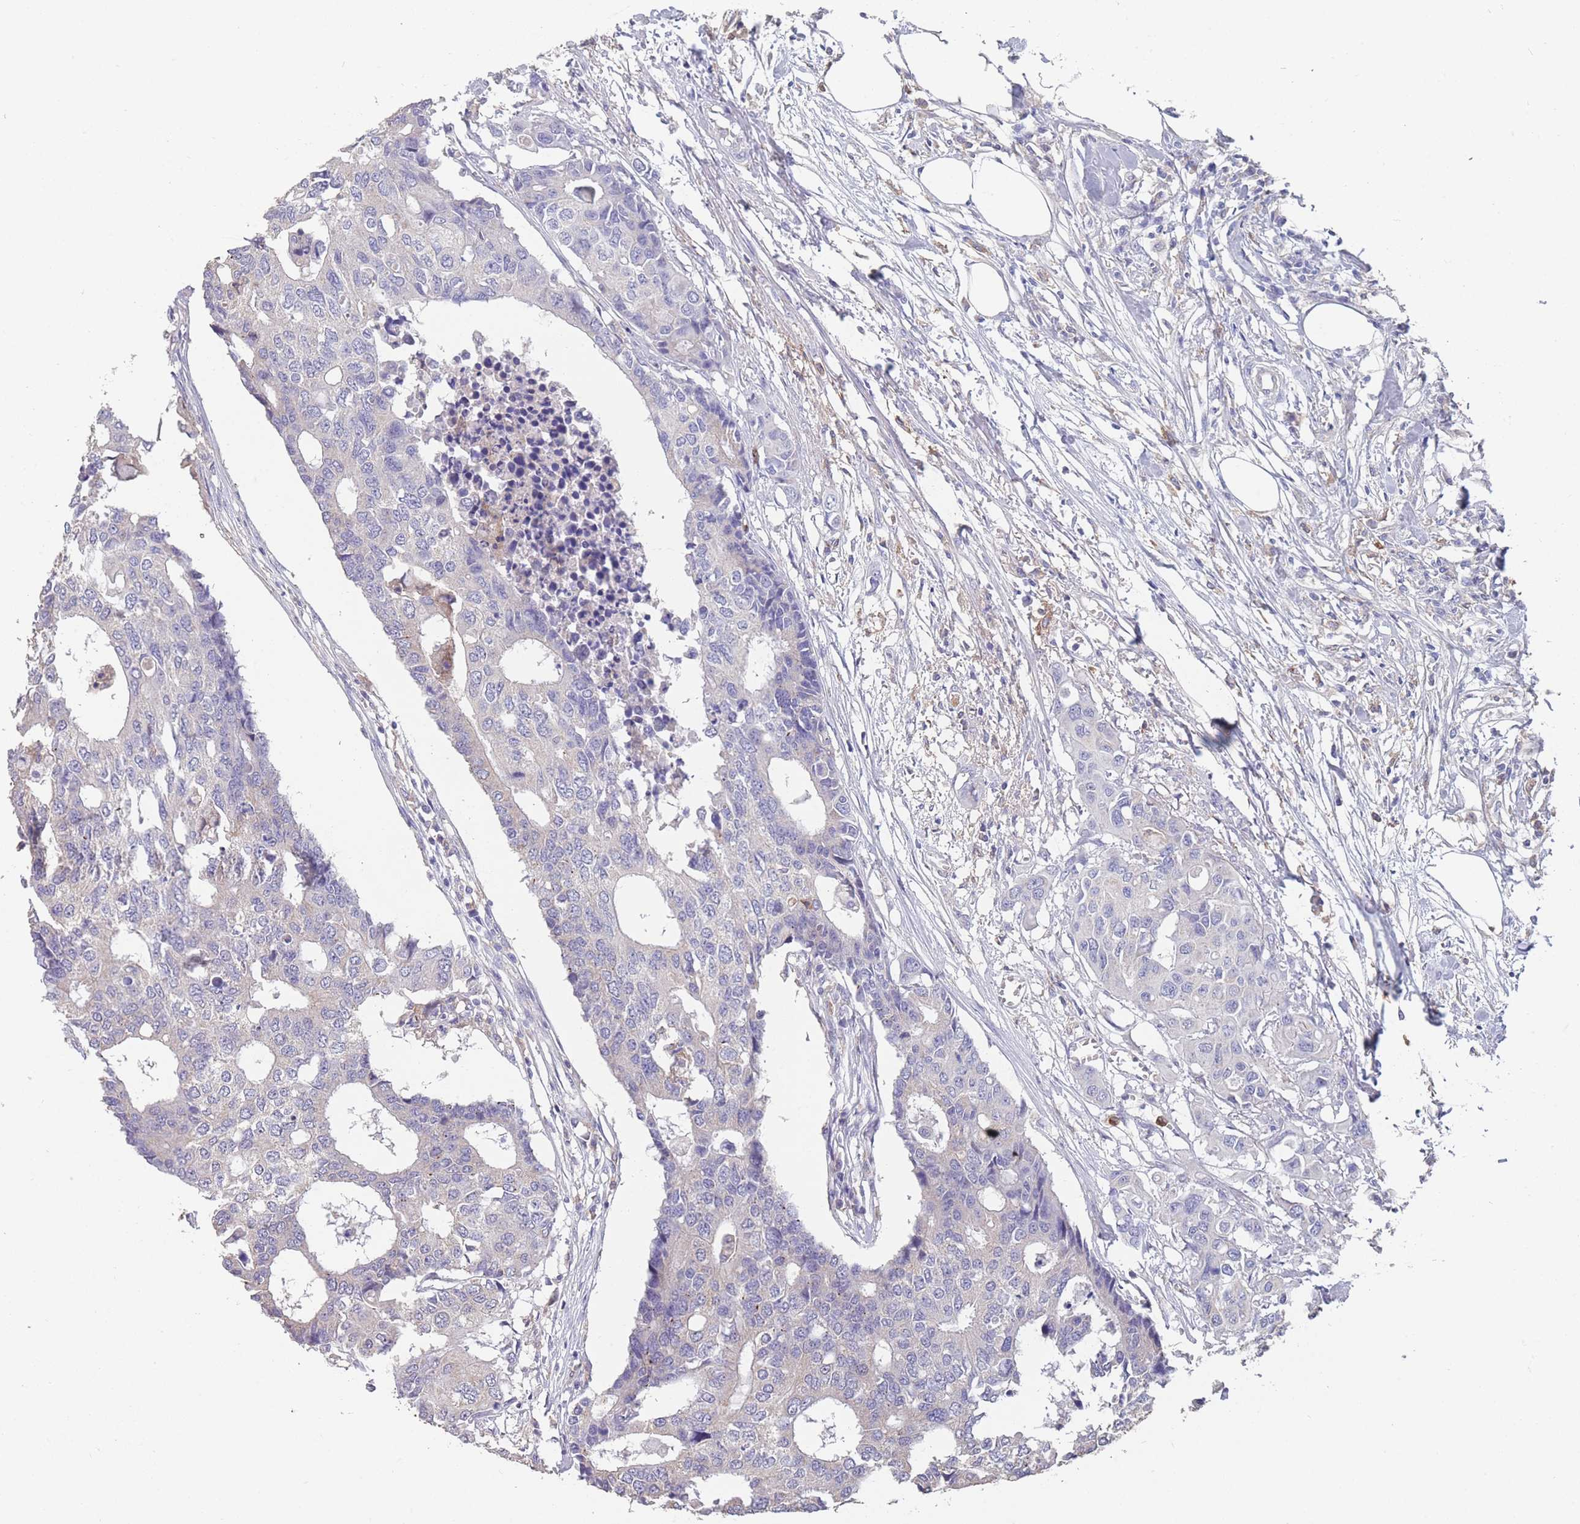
{"staining": {"intensity": "negative", "quantity": "none", "location": "none"}, "tissue": "colorectal cancer", "cell_type": "Tumor cells", "image_type": "cancer", "snomed": [{"axis": "morphology", "description": "Adenocarcinoma, NOS"}, {"axis": "topography", "description": "Colon"}], "caption": "Tumor cells are negative for brown protein staining in colorectal cancer (adenocarcinoma).", "gene": "CLEC12A", "patient": {"sex": "male", "age": 77}}